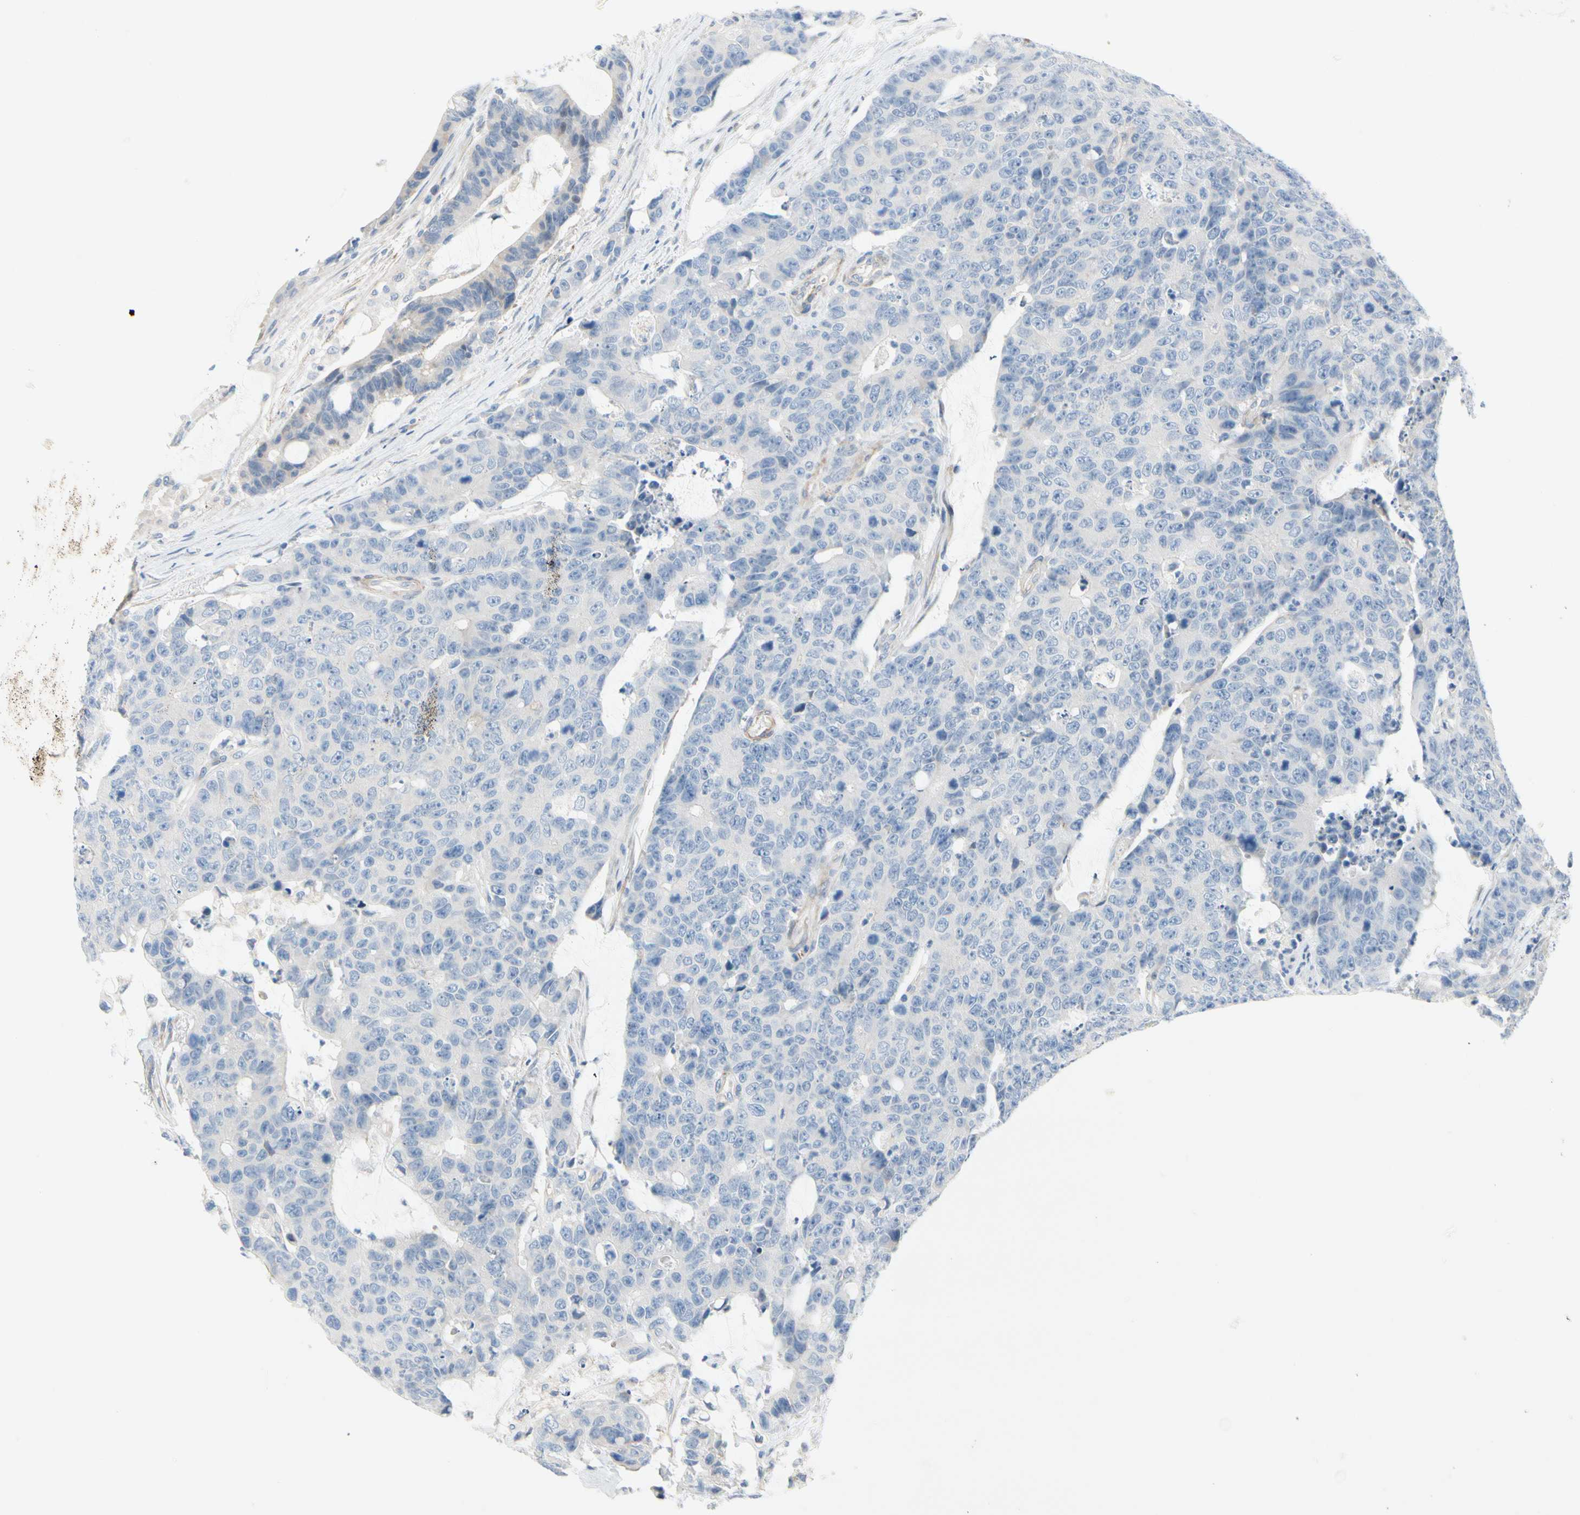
{"staining": {"intensity": "negative", "quantity": "none", "location": "none"}, "tissue": "colorectal cancer", "cell_type": "Tumor cells", "image_type": "cancer", "snomed": [{"axis": "morphology", "description": "Adenocarcinoma, NOS"}, {"axis": "topography", "description": "Colon"}], "caption": "Immunohistochemistry image of colorectal cancer (adenocarcinoma) stained for a protein (brown), which demonstrates no expression in tumor cells.", "gene": "FCER2", "patient": {"sex": "female", "age": 86}}